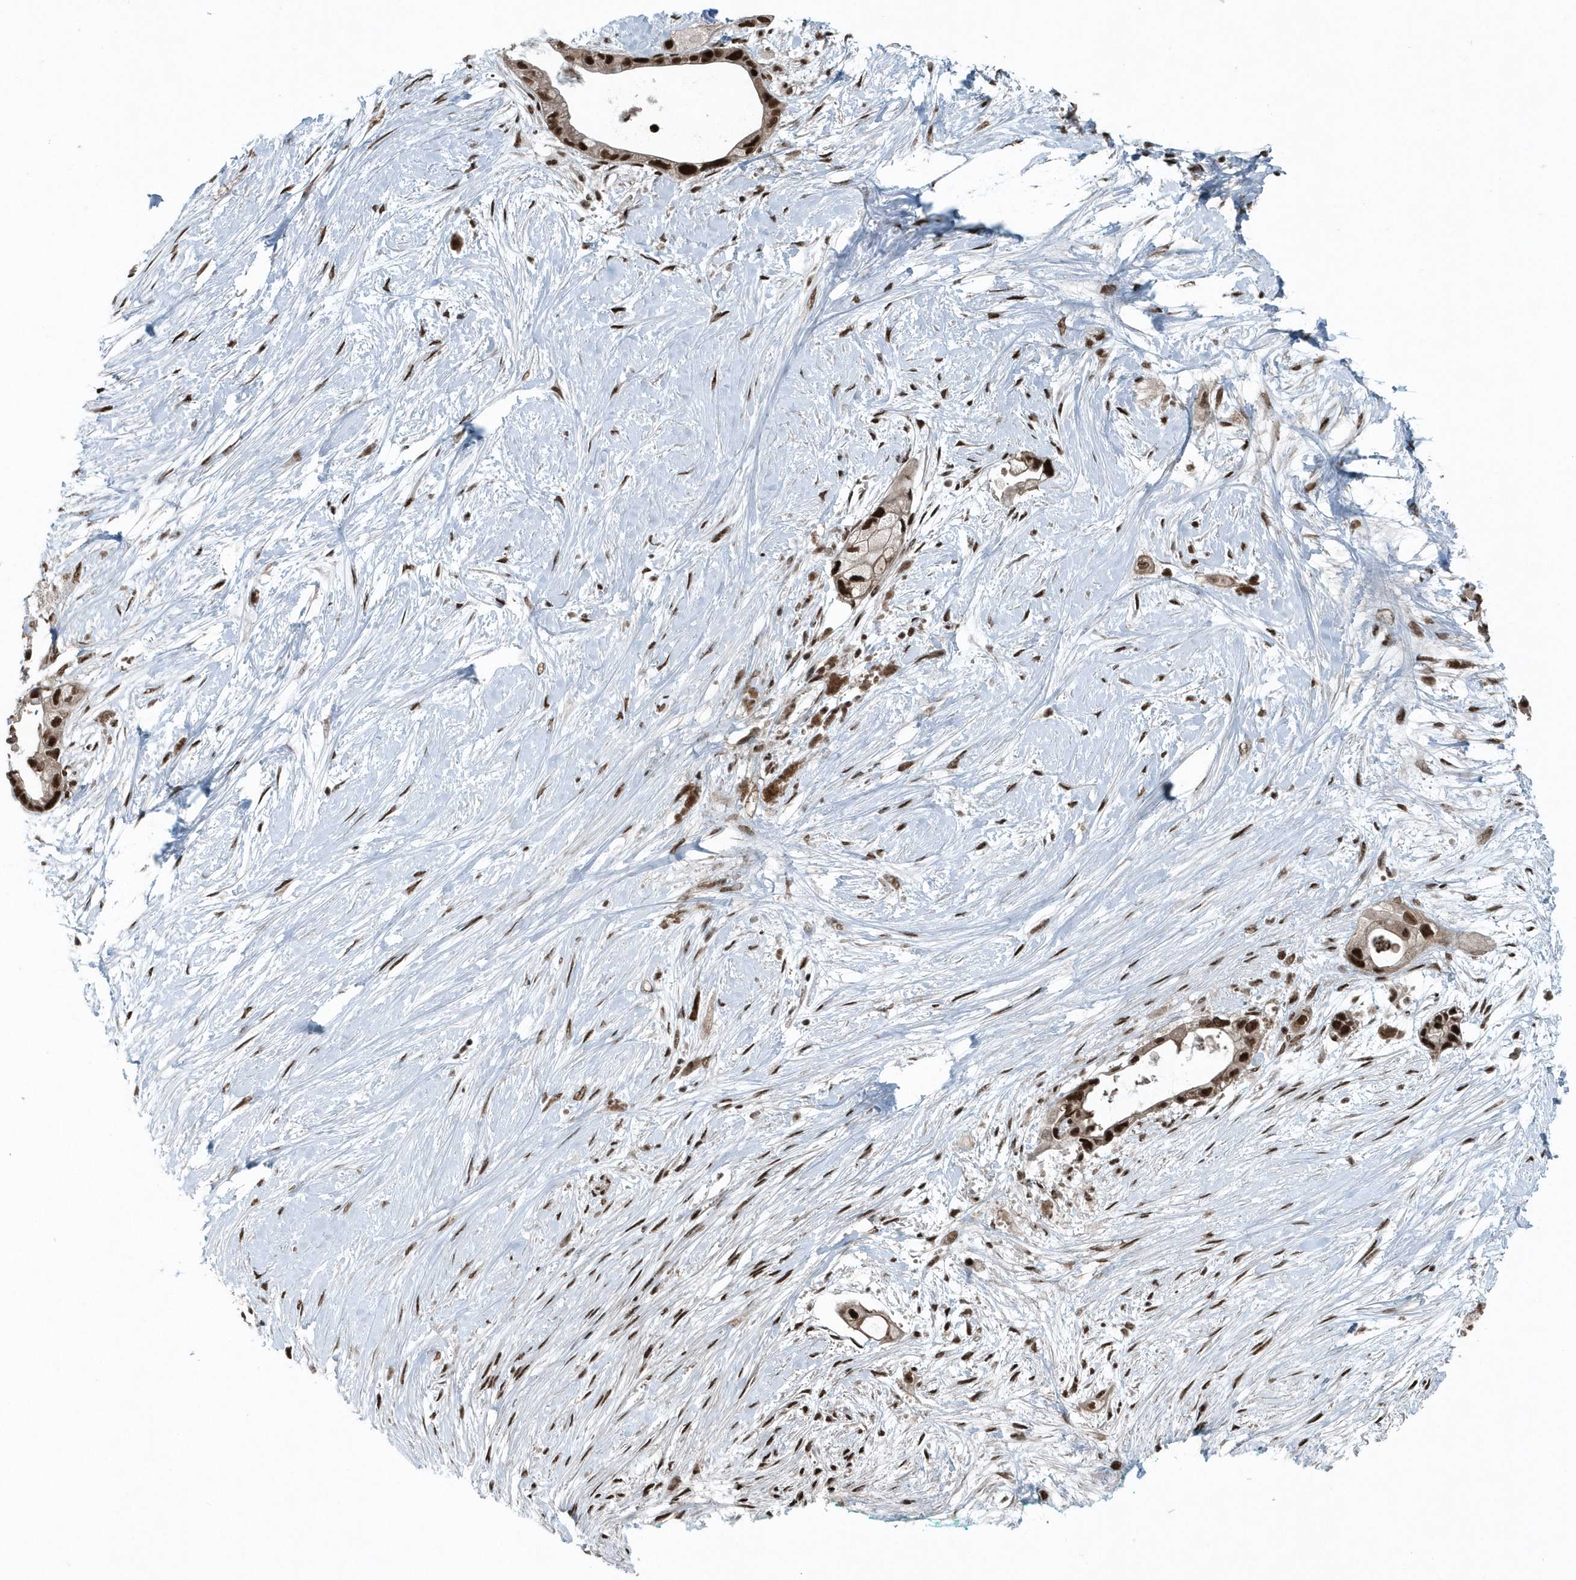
{"staining": {"intensity": "strong", "quantity": ">75%", "location": "nuclear"}, "tissue": "pancreatic cancer", "cell_type": "Tumor cells", "image_type": "cancer", "snomed": [{"axis": "morphology", "description": "Adenocarcinoma, NOS"}, {"axis": "topography", "description": "Pancreas"}], "caption": "DAB immunohistochemical staining of human adenocarcinoma (pancreatic) displays strong nuclear protein expression in about >75% of tumor cells.", "gene": "YTHDC1", "patient": {"sex": "male", "age": 53}}